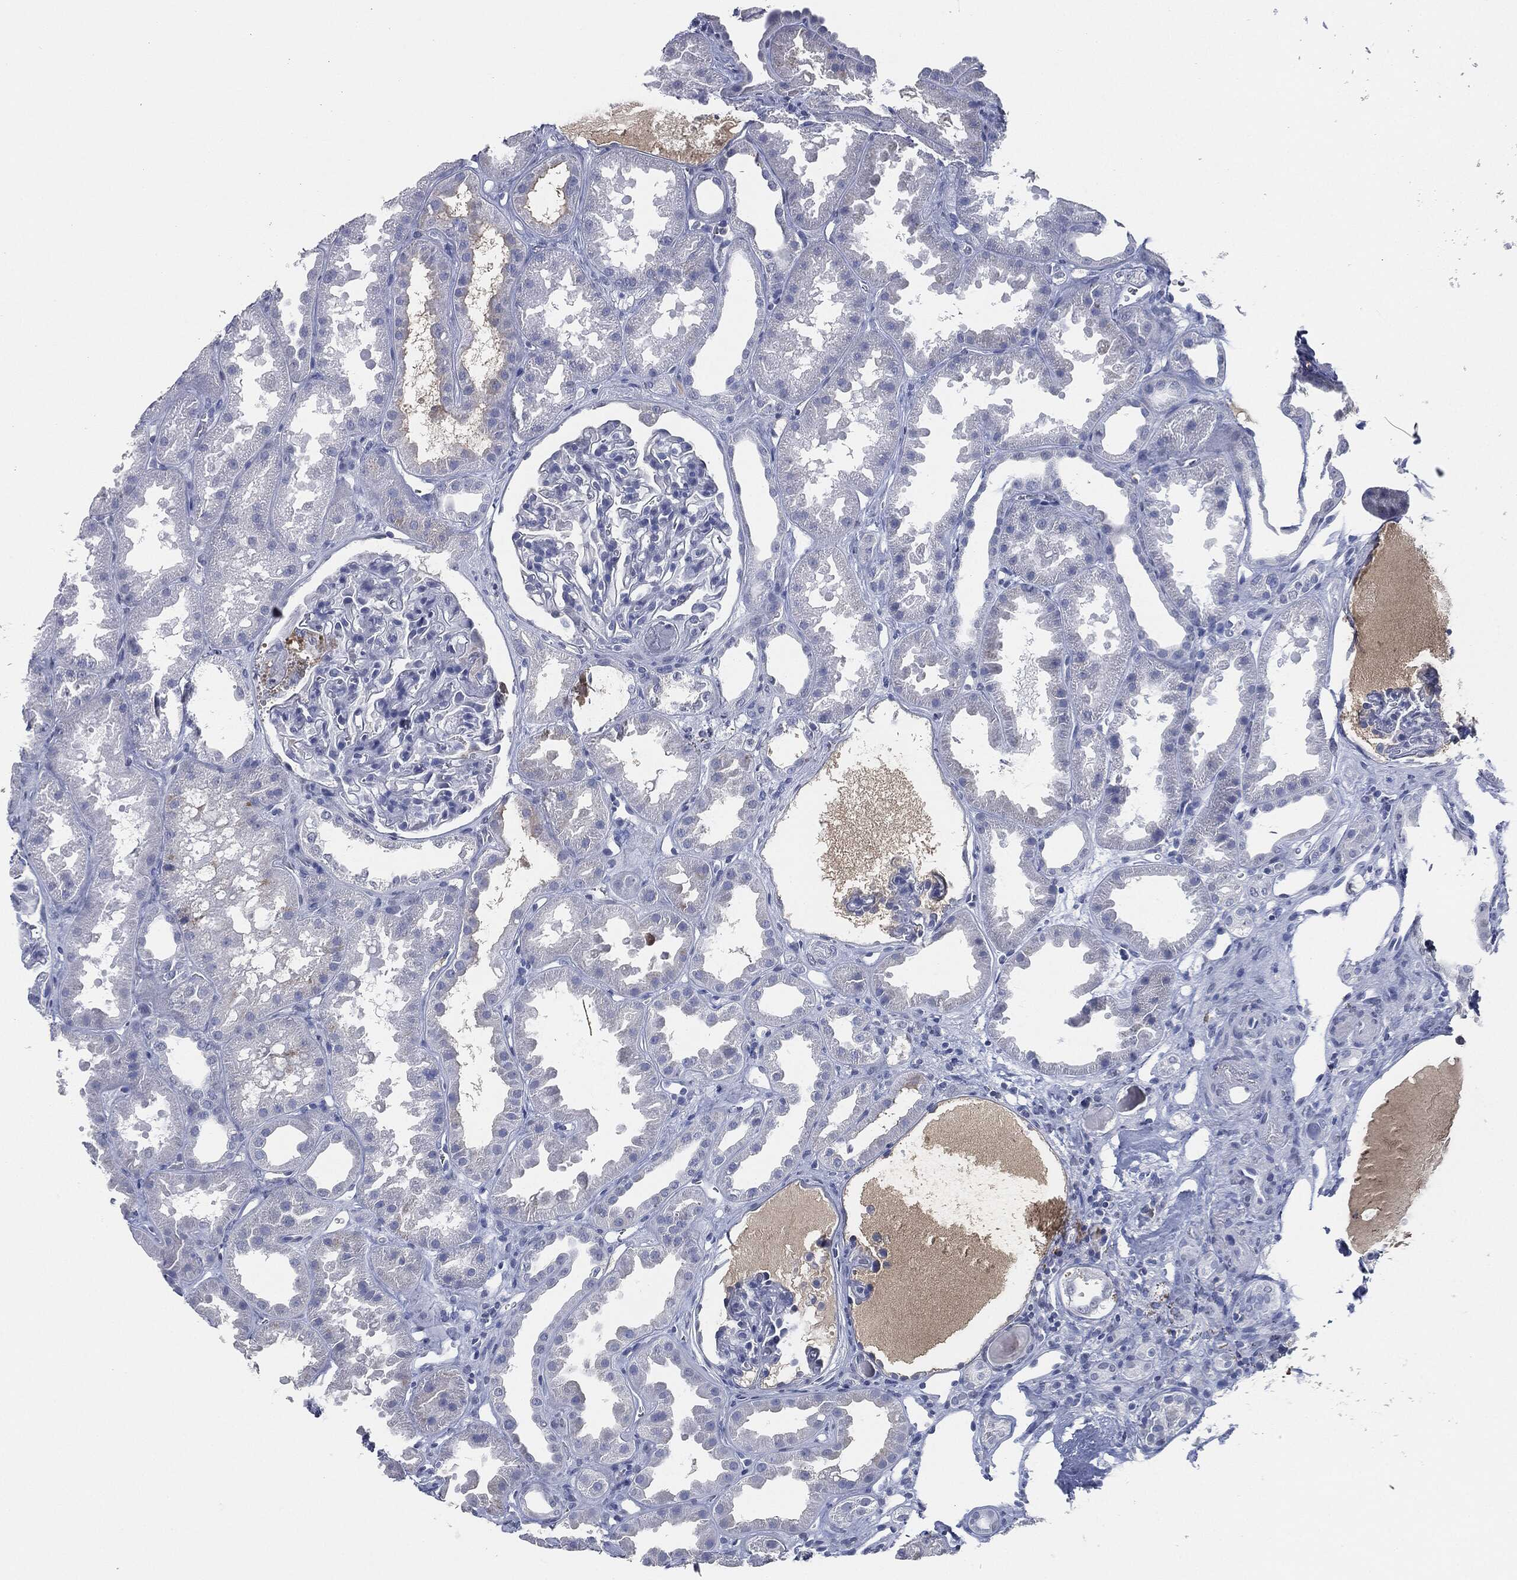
{"staining": {"intensity": "negative", "quantity": "none", "location": "none"}, "tissue": "kidney", "cell_type": "Cells in glomeruli", "image_type": "normal", "snomed": [{"axis": "morphology", "description": "Normal tissue, NOS"}, {"axis": "topography", "description": "Kidney"}], "caption": "High power microscopy histopathology image of an immunohistochemistry micrograph of benign kidney, revealing no significant staining in cells in glomeruli. The staining is performed using DAB (3,3'-diaminobenzidine) brown chromogen with nuclei counter-stained in using hematoxylin.", "gene": "SIGLEC7", "patient": {"sex": "male", "age": 61}}